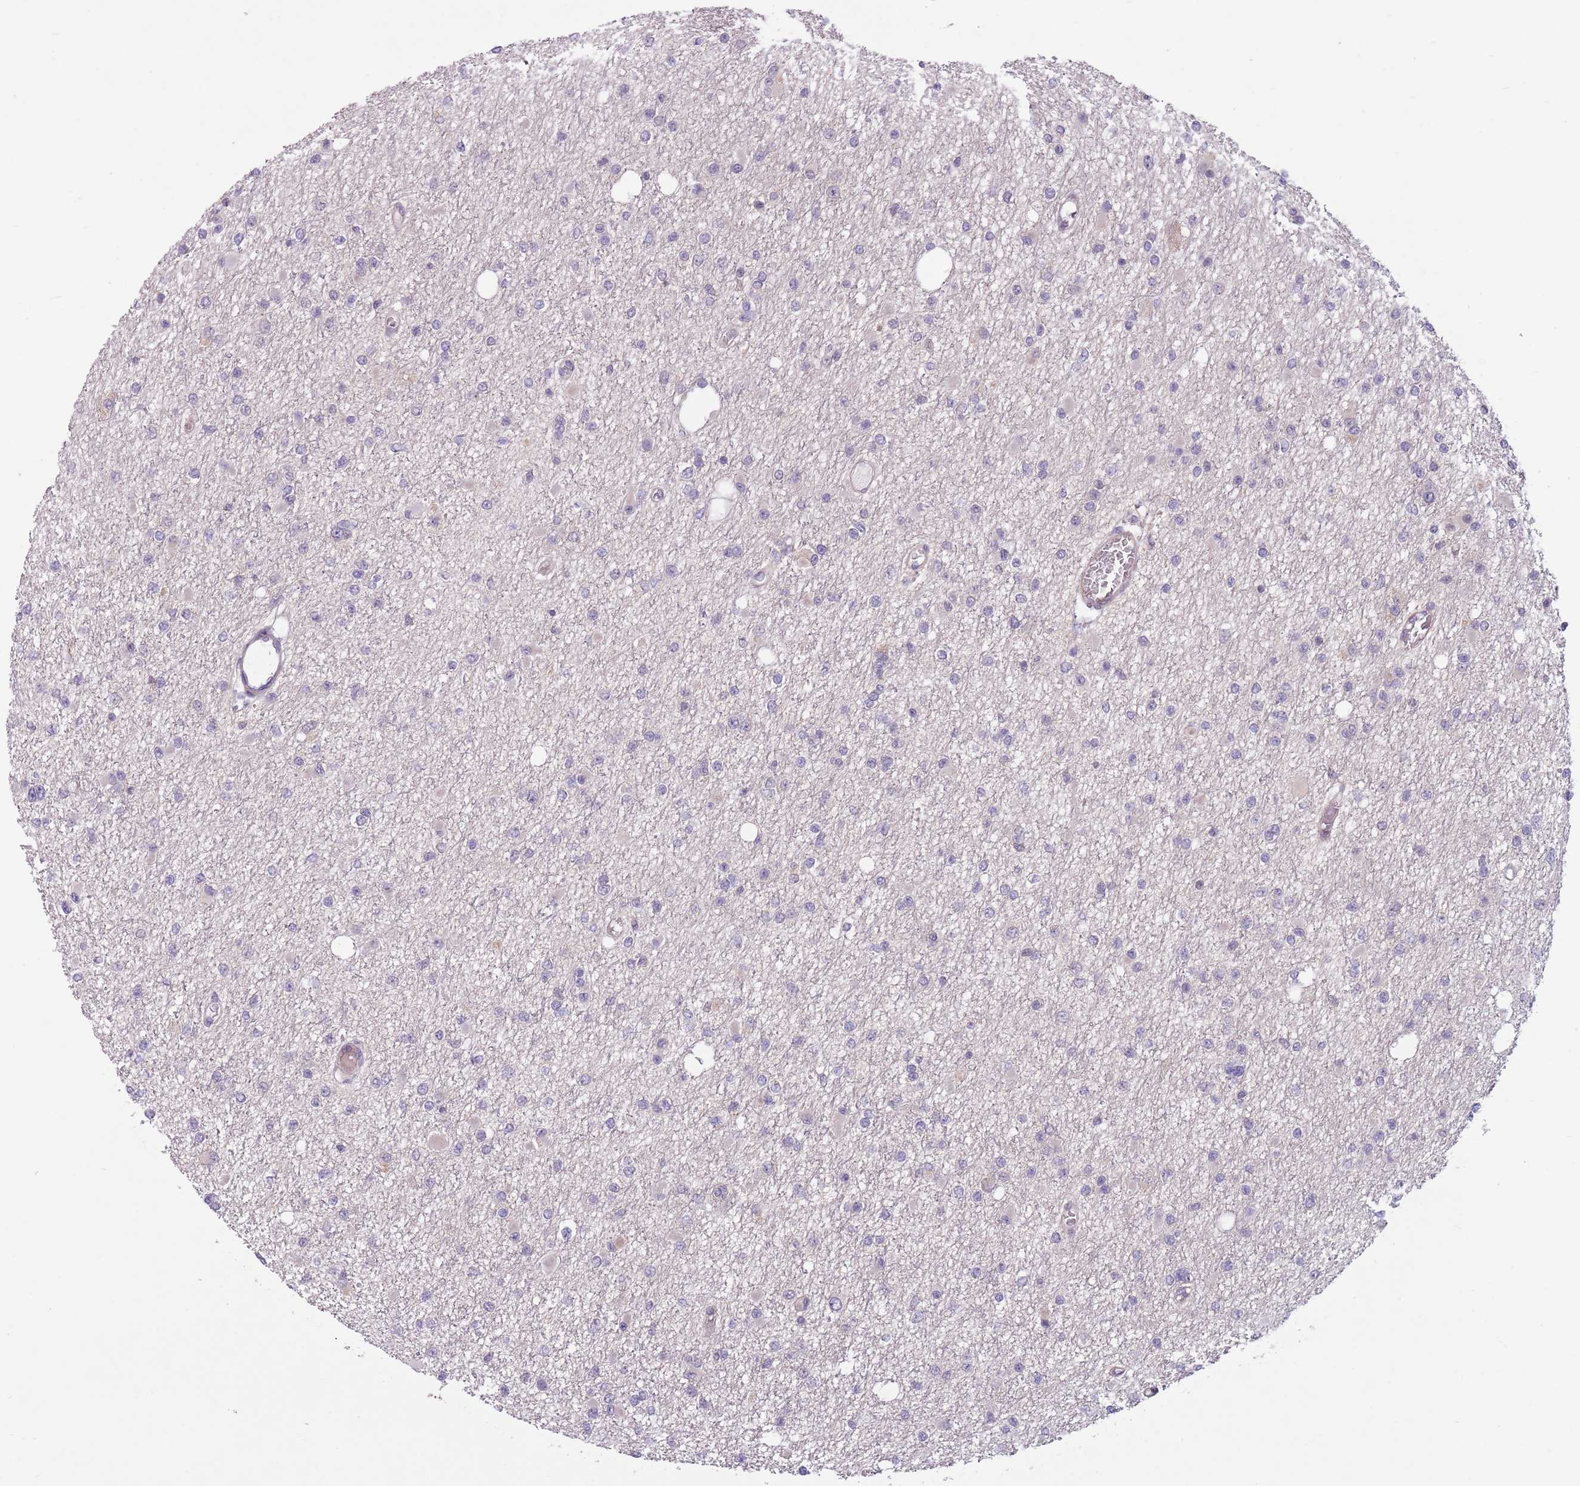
{"staining": {"intensity": "negative", "quantity": "none", "location": "none"}, "tissue": "glioma", "cell_type": "Tumor cells", "image_type": "cancer", "snomed": [{"axis": "morphology", "description": "Glioma, malignant, Low grade"}, {"axis": "topography", "description": "Brain"}], "caption": "Glioma was stained to show a protein in brown. There is no significant staining in tumor cells.", "gene": "ADCY7", "patient": {"sex": "female", "age": 22}}